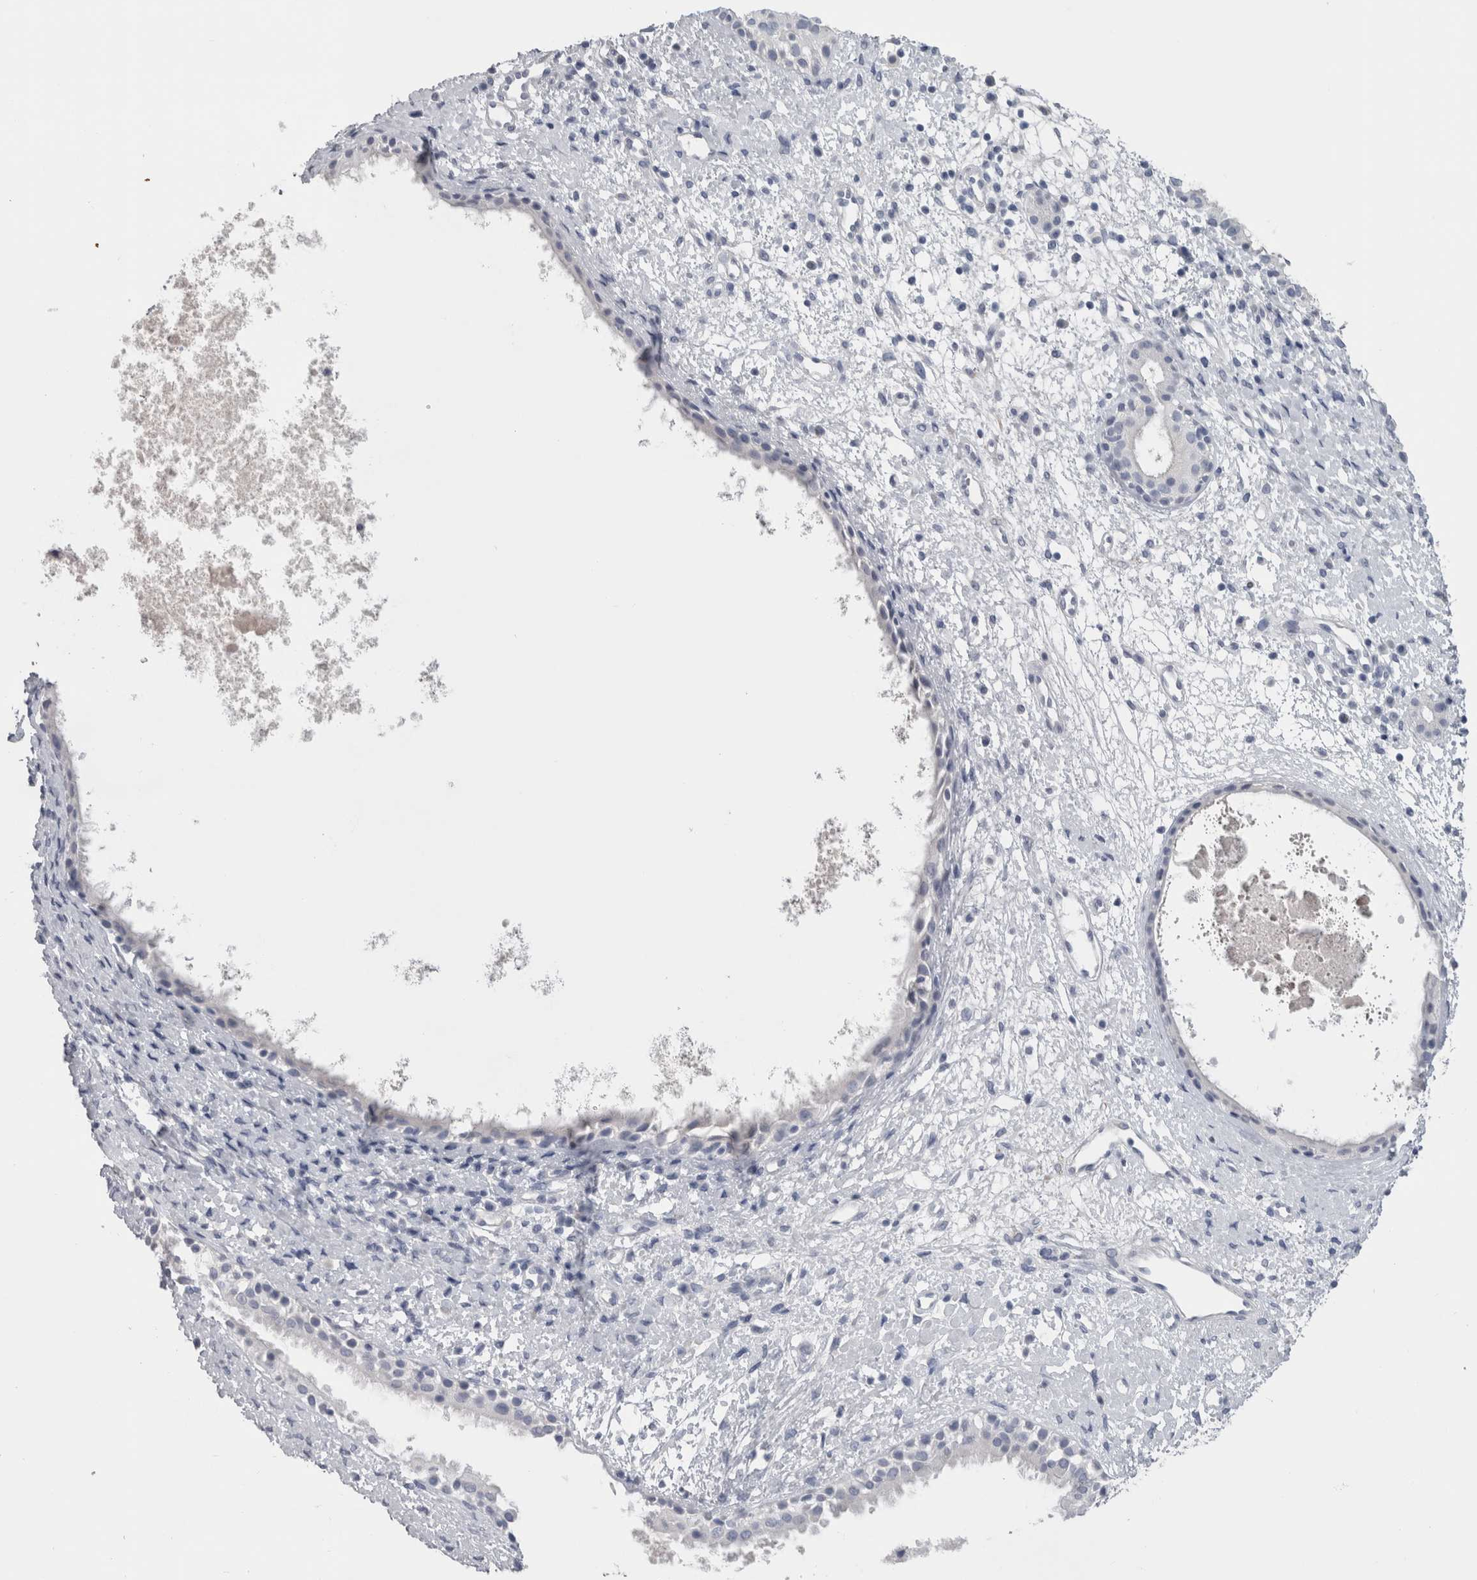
{"staining": {"intensity": "negative", "quantity": "none", "location": "none"}, "tissue": "nasopharynx", "cell_type": "Respiratory epithelial cells", "image_type": "normal", "snomed": [{"axis": "morphology", "description": "Normal tissue, NOS"}, {"axis": "topography", "description": "Nasopharynx"}], "caption": "Human nasopharynx stained for a protein using immunohistochemistry exhibits no positivity in respiratory epithelial cells.", "gene": "MSMB", "patient": {"sex": "male", "age": 22}}